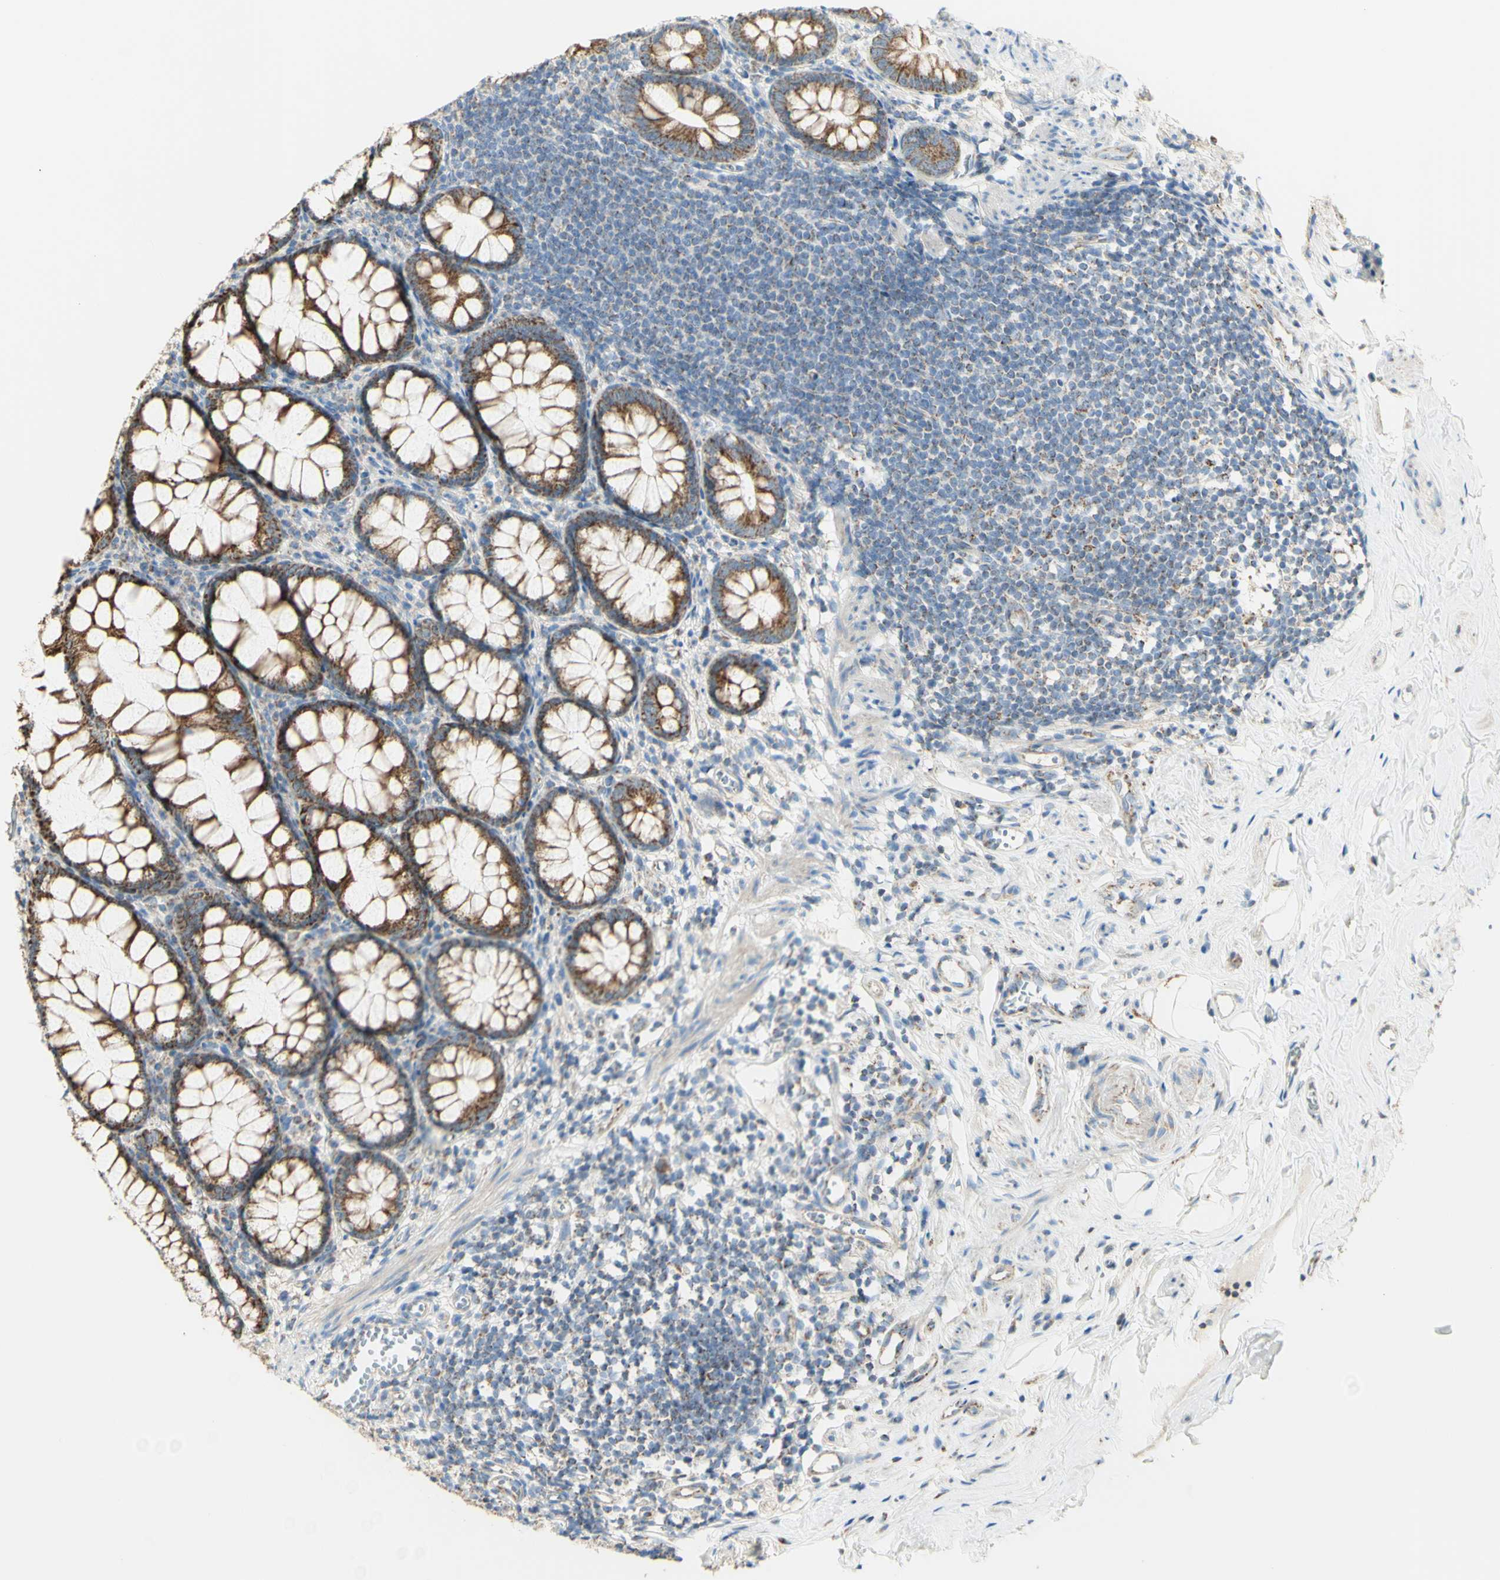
{"staining": {"intensity": "strong", "quantity": ">75%", "location": "cytoplasmic/membranous"}, "tissue": "appendix", "cell_type": "Glandular cells", "image_type": "normal", "snomed": [{"axis": "morphology", "description": "Normal tissue, NOS"}, {"axis": "topography", "description": "Appendix"}], "caption": "The micrograph reveals a brown stain indicating the presence of a protein in the cytoplasmic/membranous of glandular cells in appendix. (DAB IHC, brown staining for protein, blue staining for nuclei).", "gene": "LETM1", "patient": {"sex": "female", "age": 77}}